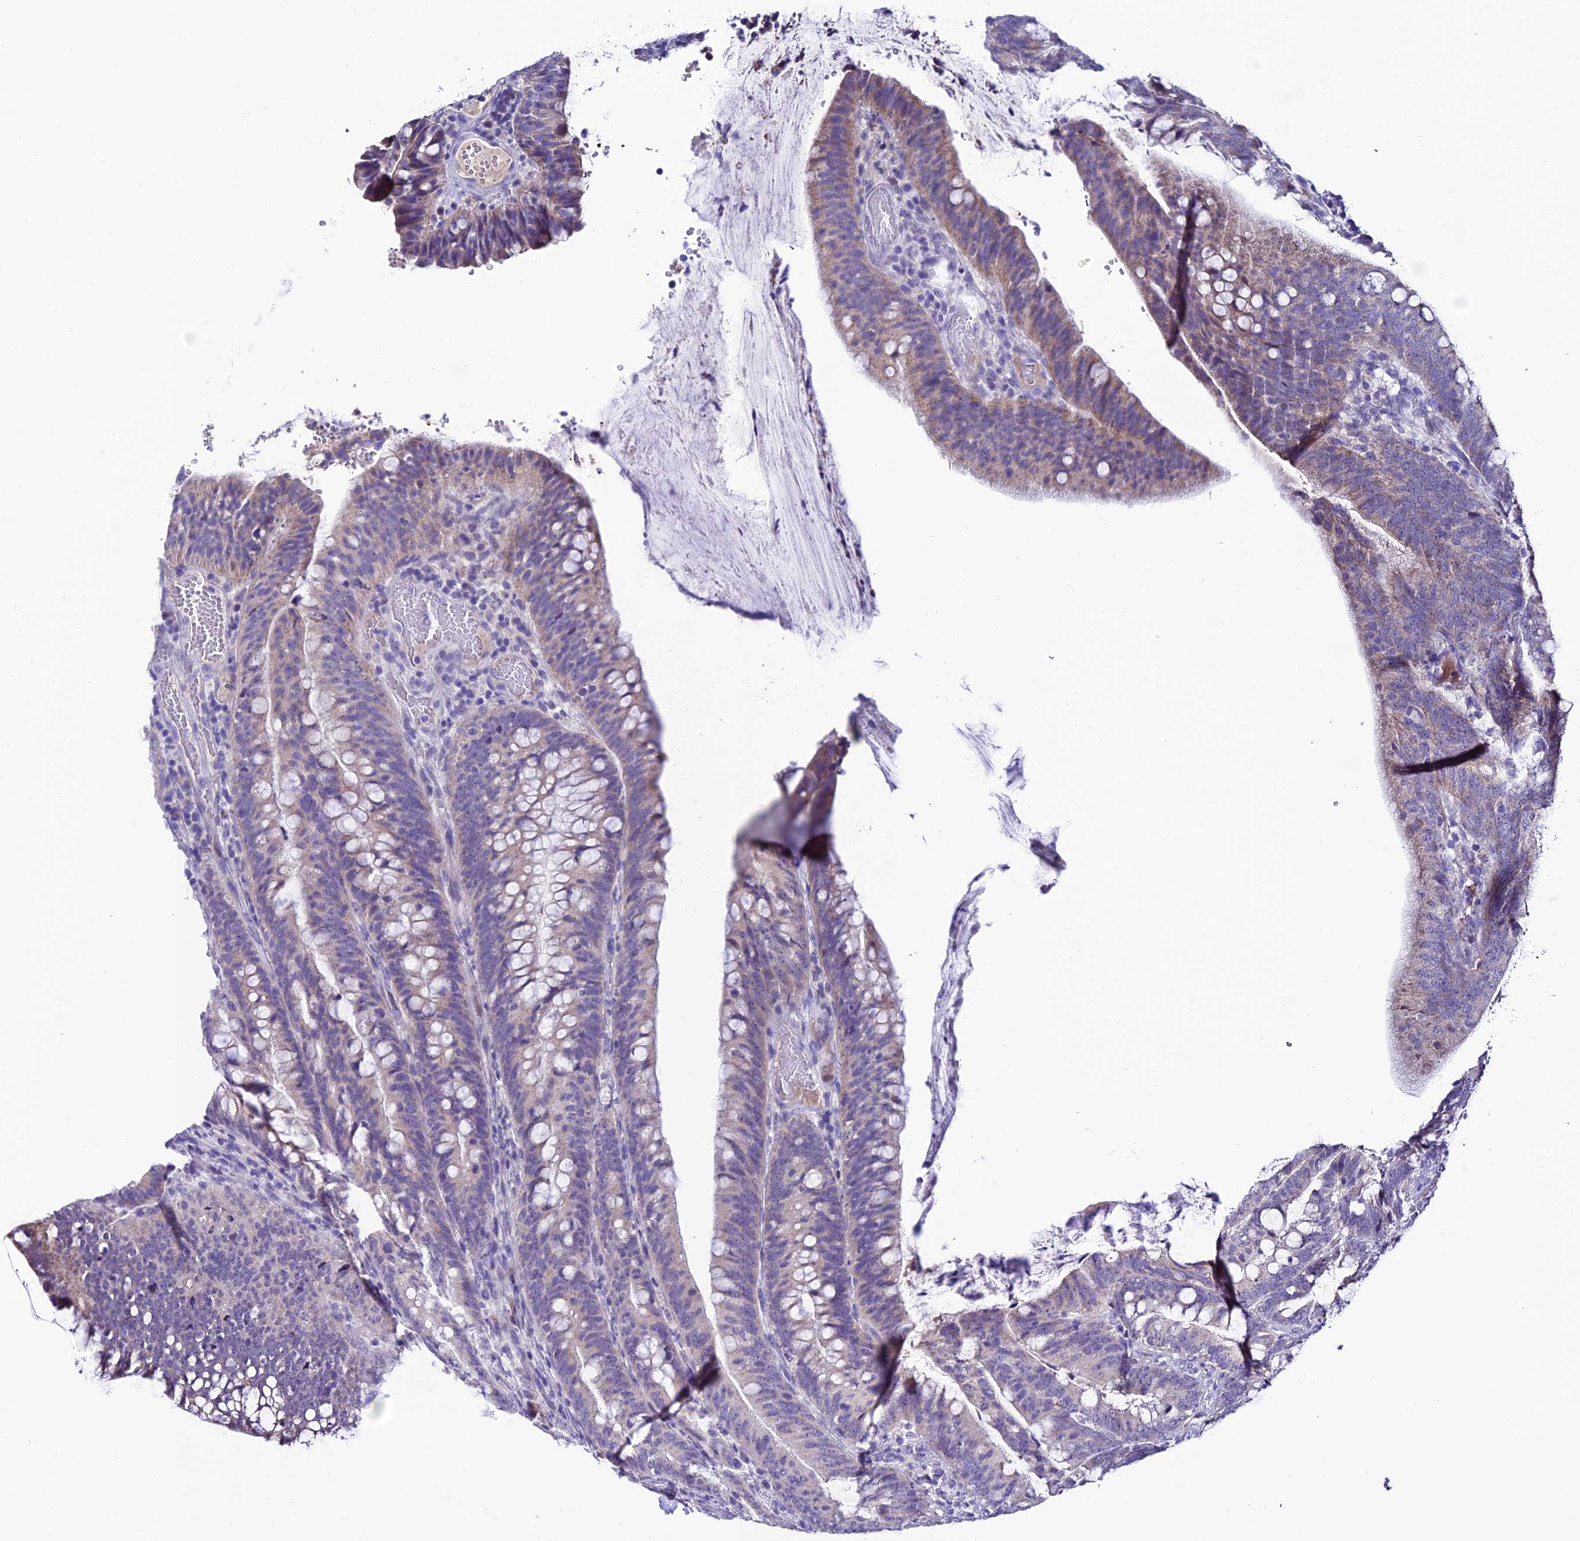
{"staining": {"intensity": "weak", "quantity": "25%-75%", "location": "cytoplasmic/membranous"}, "tissue": "colorectal cancer", "cell_type": "Tumor cells", "image_type": "cancer", "snomed": [{"axis": "morphology", "description": "Adenocarcinoma, NOS"}, {"axis": "topography", "description": "Colon"}], "caption": "Brown immunohistochemical staining in colorectal cancer demonstrates weak cytoplasmic/membranous positivity in approximately 25%-75% of tumor cells.", "gene": "SLC10A1", "patient": {"sex": "female", "age": 66}}